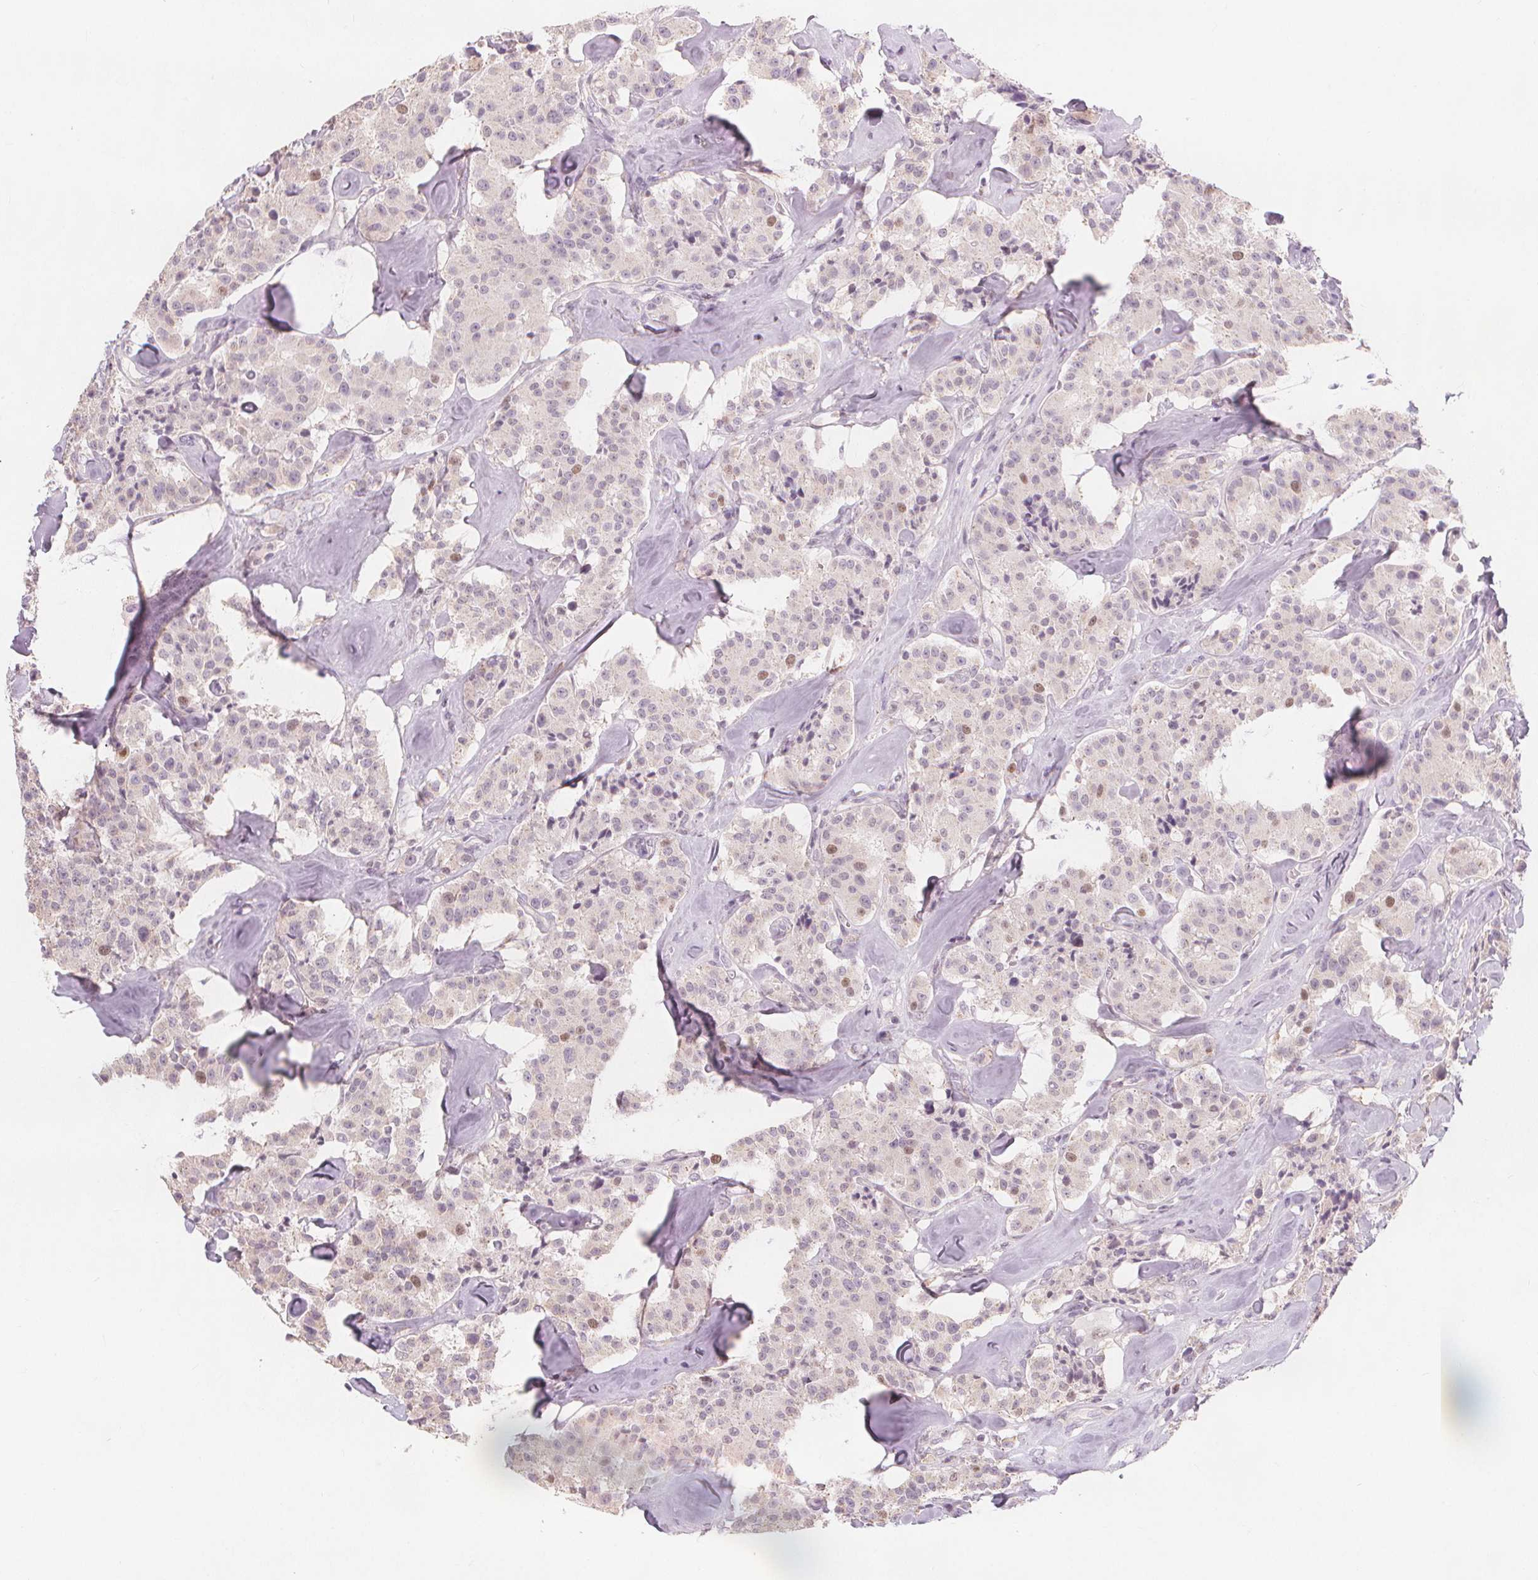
{"staining": {"intensity": "negative", "quantity": "none", "location": "none"}, "tissue": "carcinoid", "cell_type": "Tumor cells", "image_type": "cancer", "snomed": [{"axis": "morphology", "description": "Carcinoid, malignant, NOS"}, {"axis": "topography", "description": "Pancreas"}], "caption": "Immunohistochemical staining of carcinoid (malignant) shows no significant staining in tumor cells.", "gene": "TIPIN", "patient": {"sex": "male", "age": 41}}